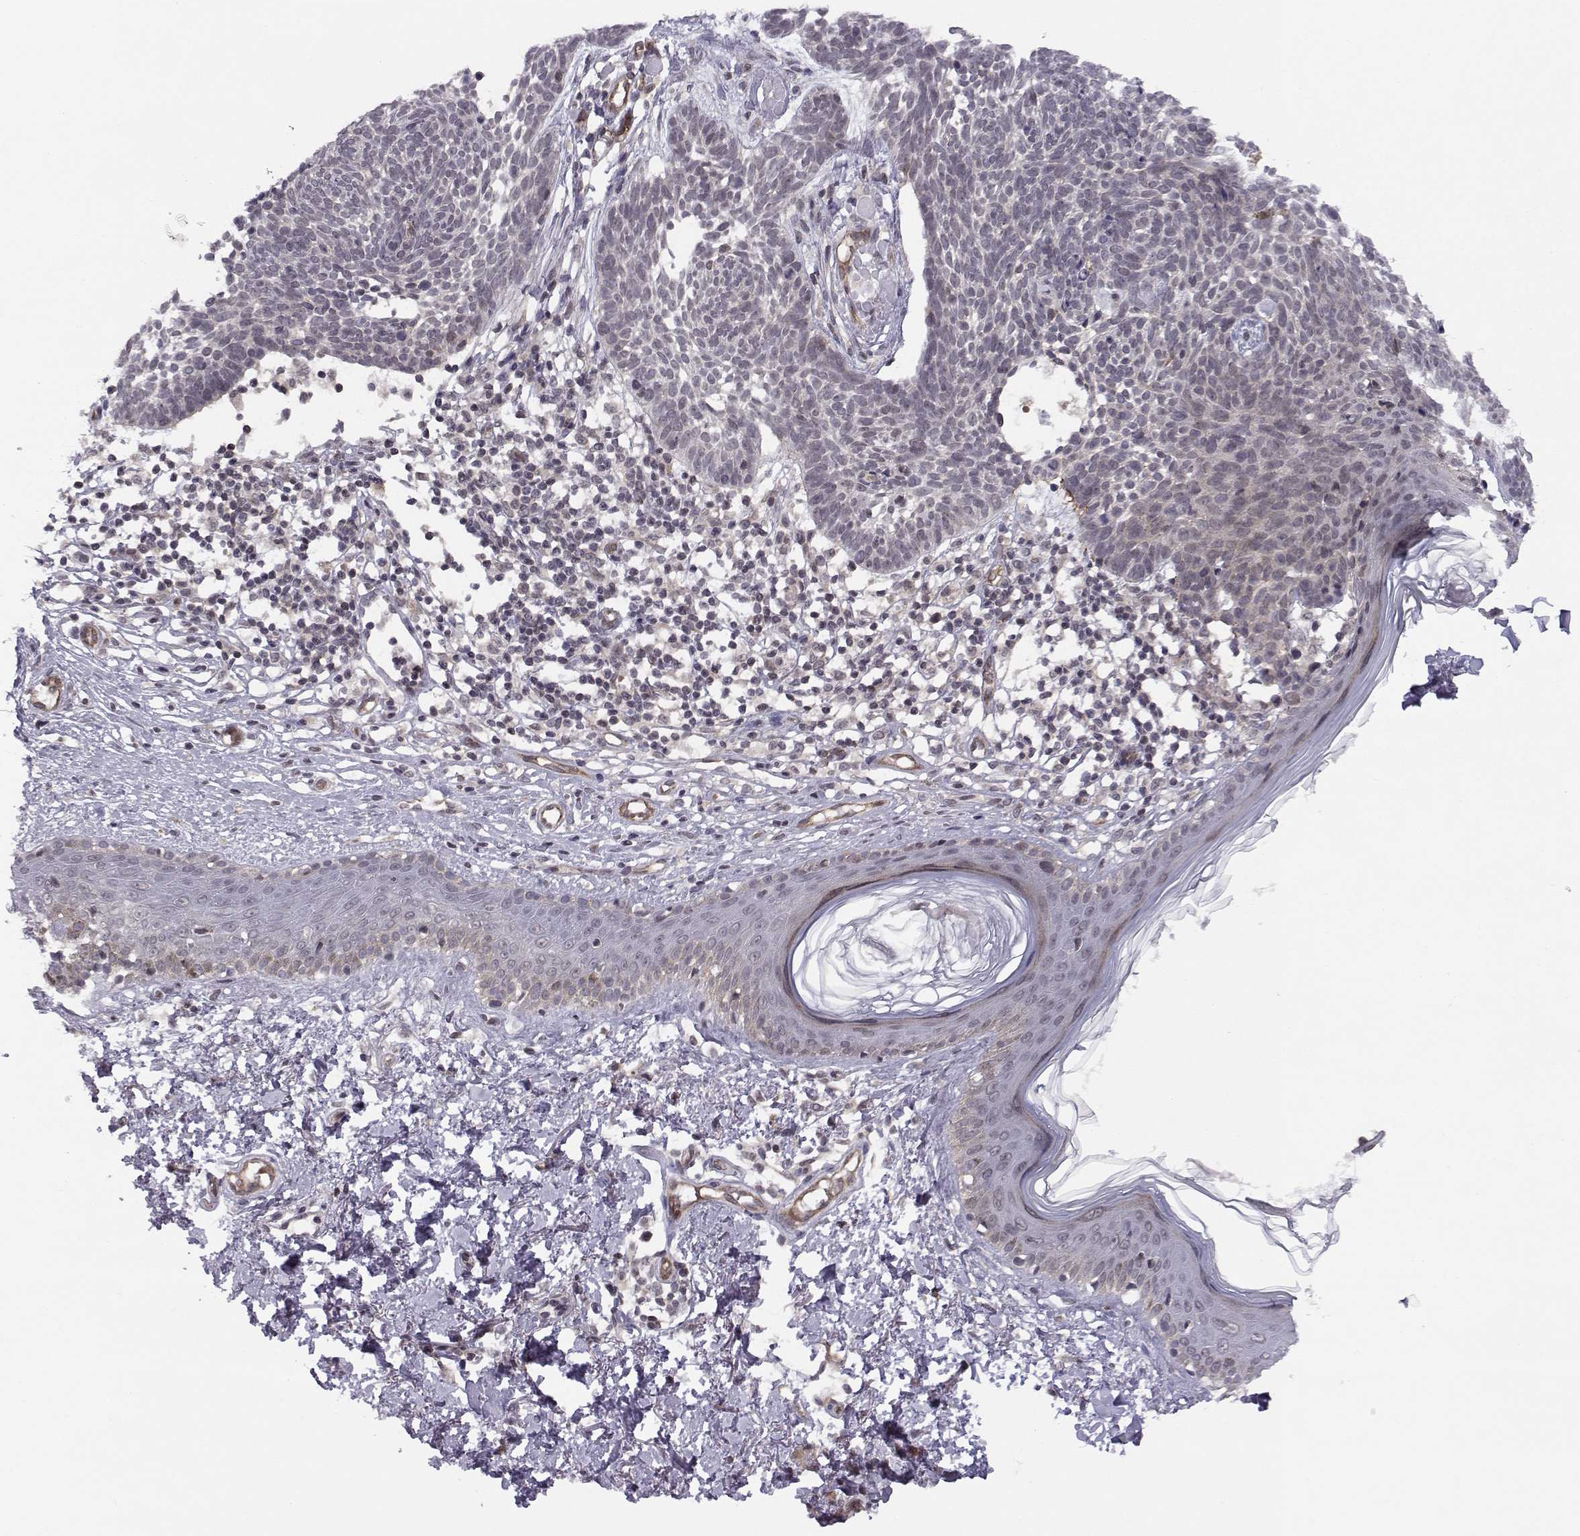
{"staining": {"intensity": "negative", "quantity": "none", "location": "none"}, "tissue": "skin cancer", "cell_type": "Tumor cells", "image_type": "cancer", "snomed": [{"axis": "morphology", "description": "Basal cell carcinoma"}, {"axis": "topography", "description": "Skin"}], "caption": "The histopathology image displays no significant expression in tumor cells of basal cell carcinoma (skin).", "gene": "KIF13B", "patient": {"sex": "male", "age": 85}}